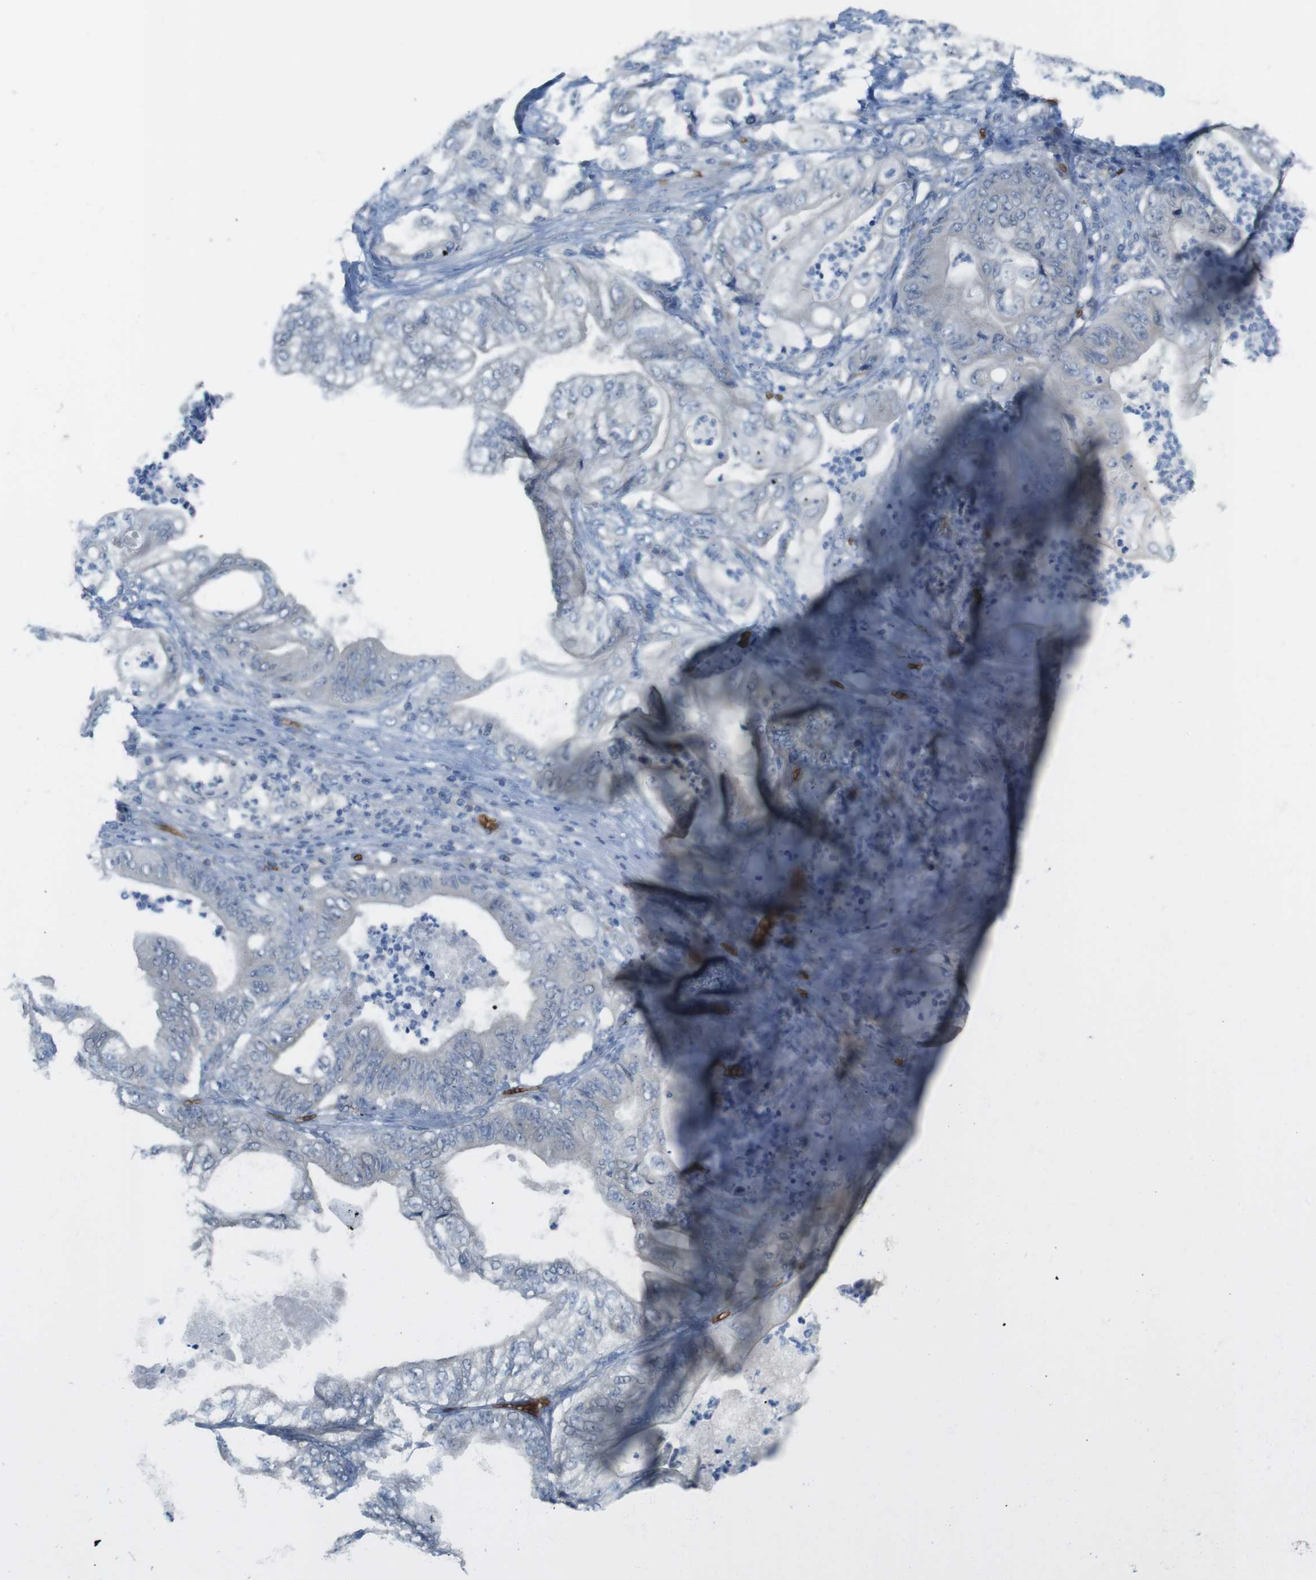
{"staining": {"intensity": "negative", "quantity": "none", "location": "none"}, "tissue": "stomach cancer", "cell_type": "Tumor cells", "image_type": "cancer", "snomed": [{"axis": "morphology", "description": "Adenocarcinoma, NOS"}, {"axis": "topography", "description": "Stomach"}], "caption": "Immunohistochemistry (IHC) of stomach cancer demonstrates no positivity in tumor cells.", "gene": "GYPA", "patient": {"sex": "female", "age": 73}}